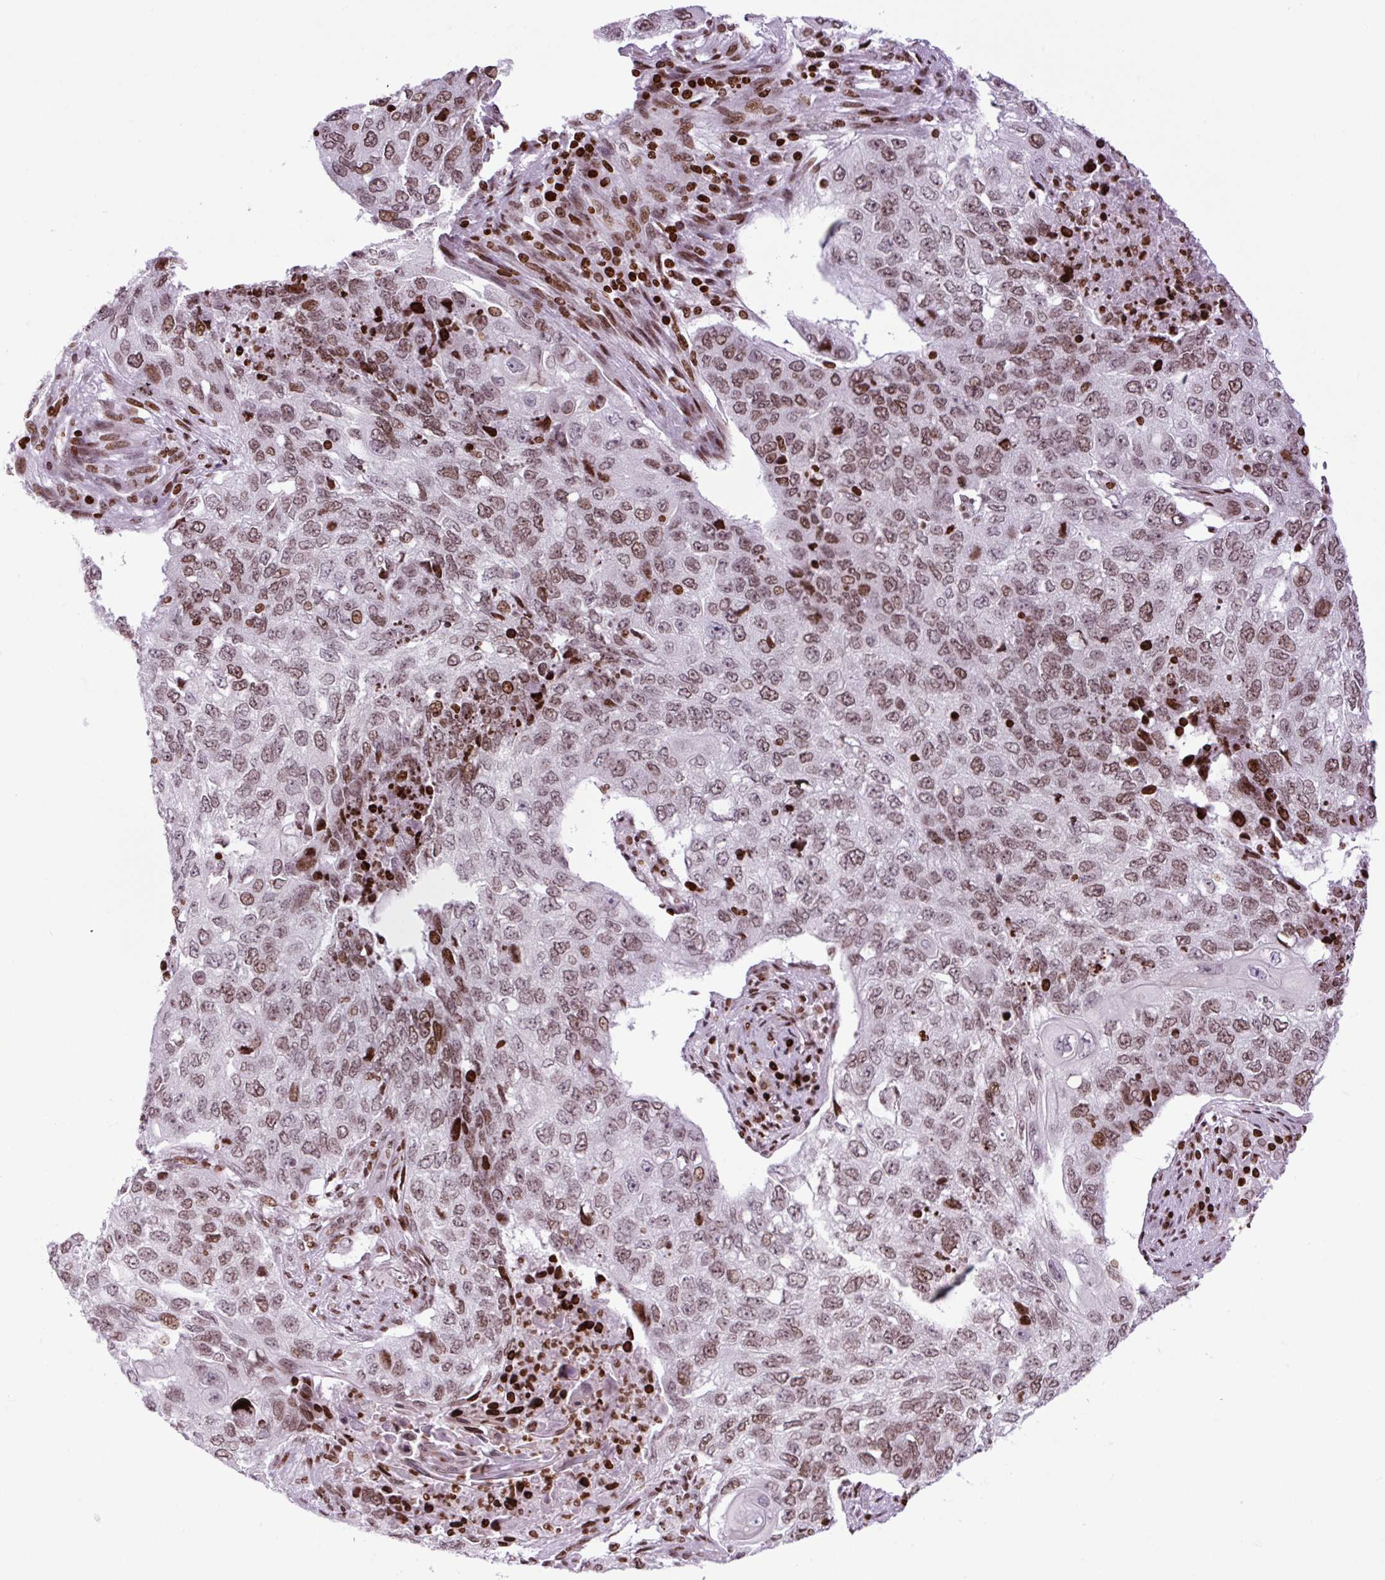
{"staining": {"intensity": "moderate", "quantity": ">75%", "location": "nuclear"}, "tissue": "lung cancer", "cell_type": "Tumor cells", "image_type": "cancer", "snomed": [{"axis": "morphology", "description": "Squamous cell carcinoma, NOS"}, {"axis": "topography", "description": "Lung"}], "caption": "Protein expression analysis of lung cancer (squamous cell carcinoma) displays moderate nuclear positivity in about >75% of tumor cells.", "gene": "H1-3", "patient": {"sex": "female", "age": 63}}